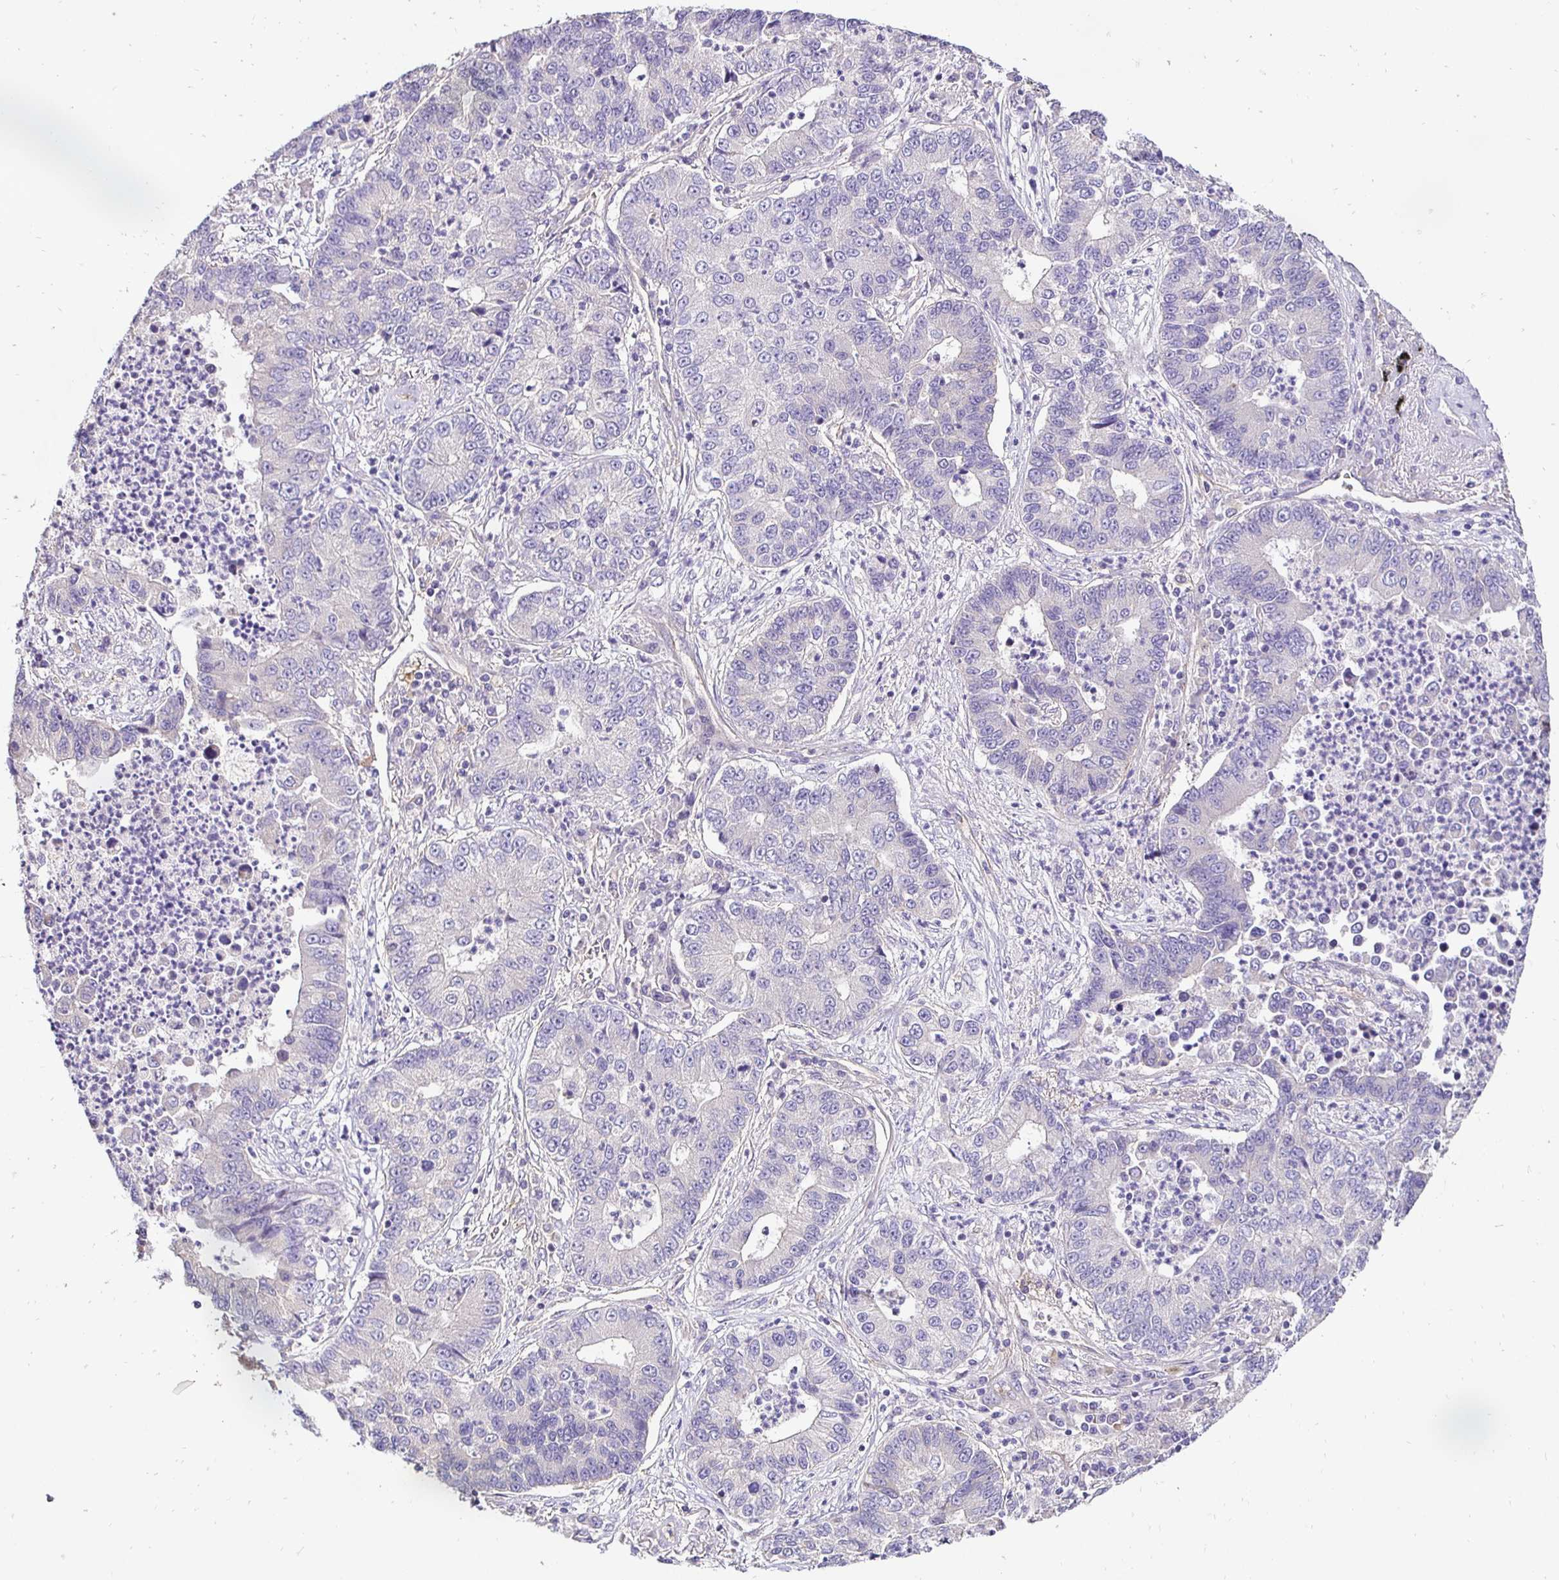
{"staining": {"intensity": "negative", "quantity": "none", "location": "none"}, "tissue": "lung cancer", "cell_type": "Tumor cells", "image_type": "cancer", "snomed": [{"axis": "morphology", "description": "Adenocarcinoma, NOS"}, {"axis": "topography", "description": "Lung"}], "caption": "Lung cancer was stained to show a protein in brown. There is no significant expression in tumor cells.", "gene": "SLC9A1", "patient": {"sex": "female", "age": 57}}